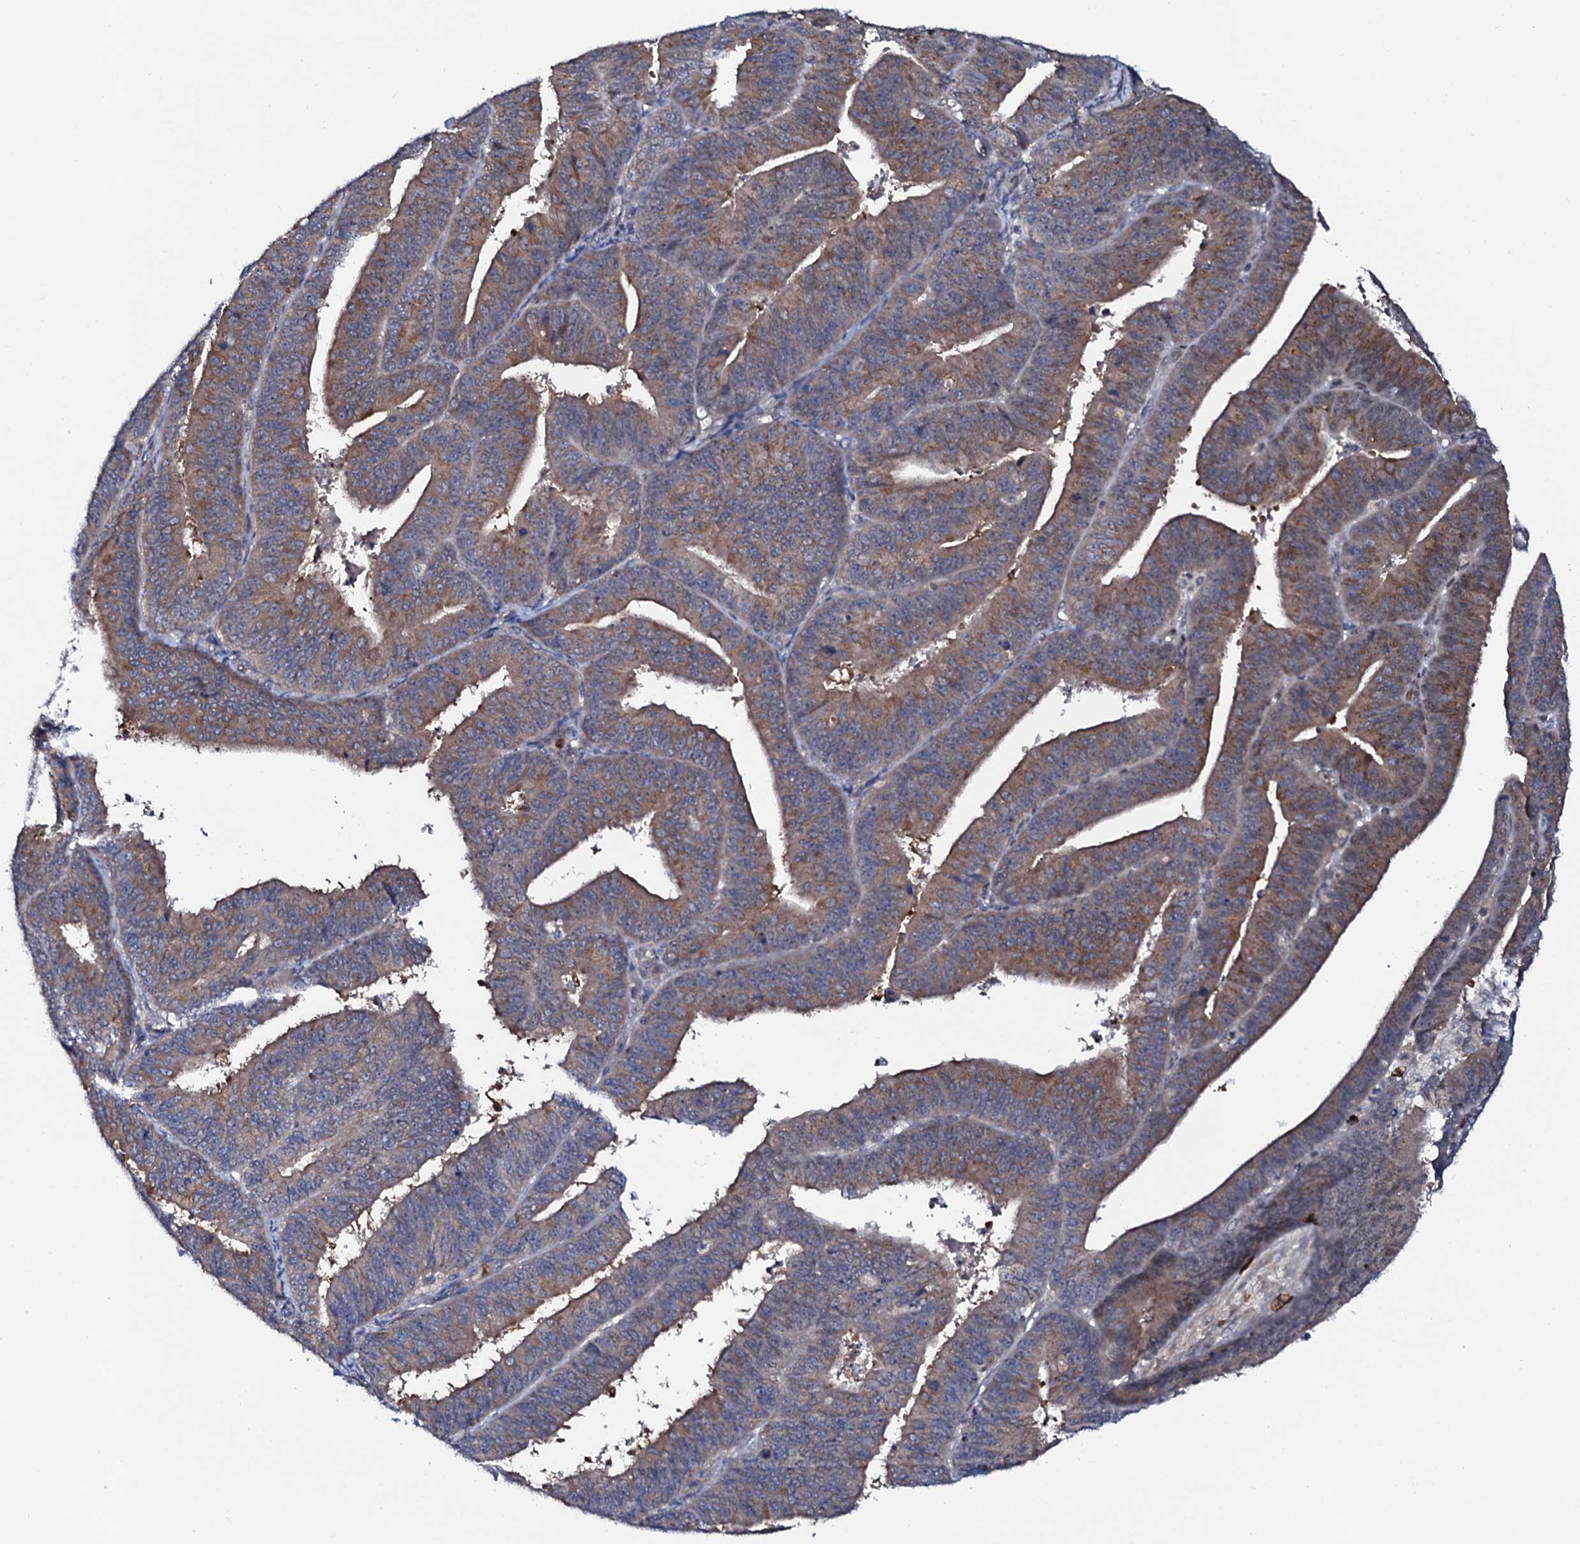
{"staining": {"intensity": "moderate", "quantity": ">75%", "location": "cytoplasmic/membranous"}, "tissue": "endometrial cancer", "cell_type": "Tumor cells", "image_type": "cancer", "snomed": [{"axis": "morphology", "description": "Adenocarcinoma, NOS"}, {"axis": "topography", "description": "Endometrium"}], "caption": "IHC histopathology image of neoplastic tissue: human endometrial cancer (adenocarcinoma) stained using immunohistochemistry (IHC) exhibits medium levels of moderate protein expression localized specifically in the cytoplasmic/membranous of tumor cells, appearing as a cytoplasmic/membranous brown color.", "gene": "COG6", "patient": {"sex": "female", "age": 73}}